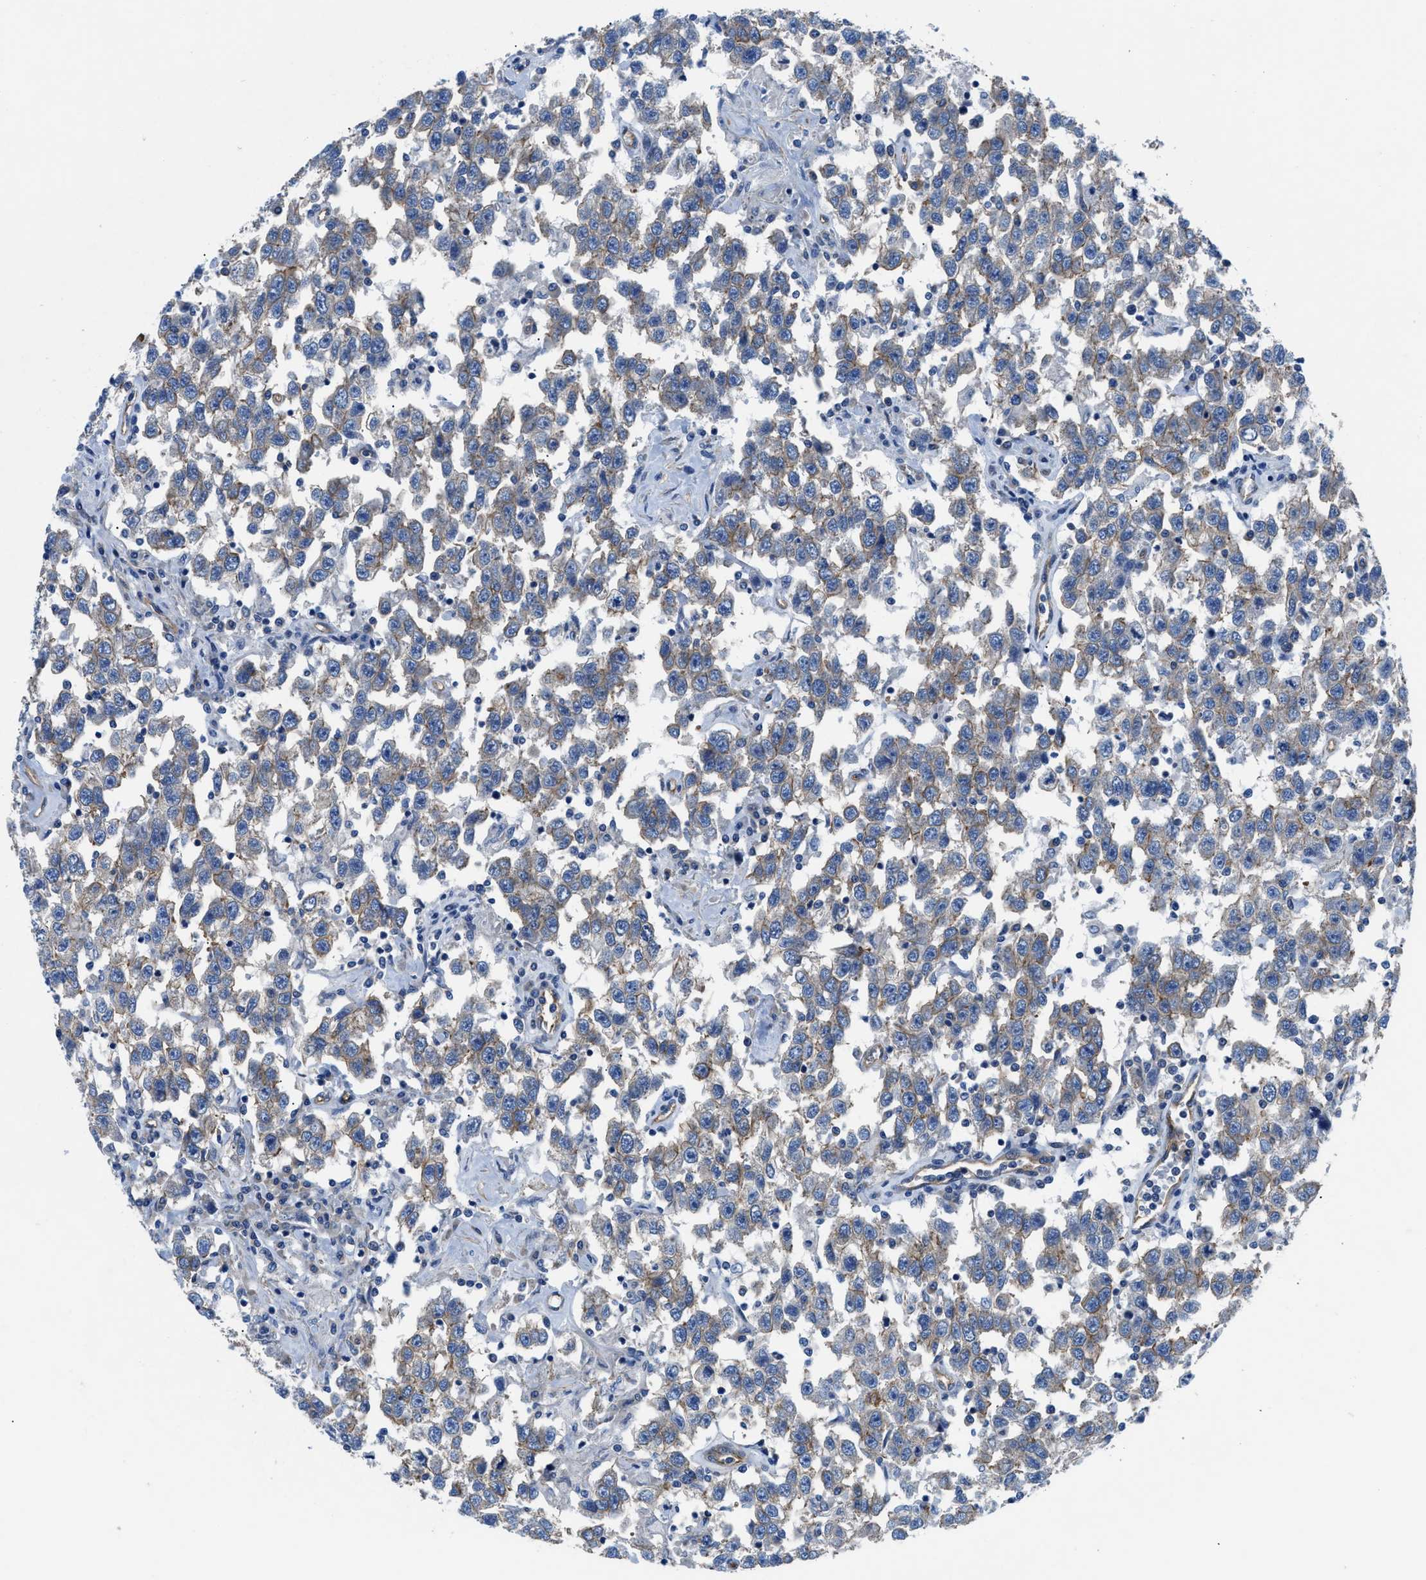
{"staining": {"intensity": "weak", "quantity": "25%-75%", "location": "cytoplasmic/membranous"}, "tissue": "testis cancer", "cell_type": "Tumor cells", "image_type": "cancer", "snomed": [{"axis": "morphology", "description": "Seminoma, NOS"}, {"axis": "topography", "description": "Testis"}], "caption": "The micrograph displays staining of seminoma (testis), revealing weak cytoplasmic/membranous protein expression (brown color) within tumor cells.", "gene": "TRIP4", "patient": {"sex": "male", "age": 41}}